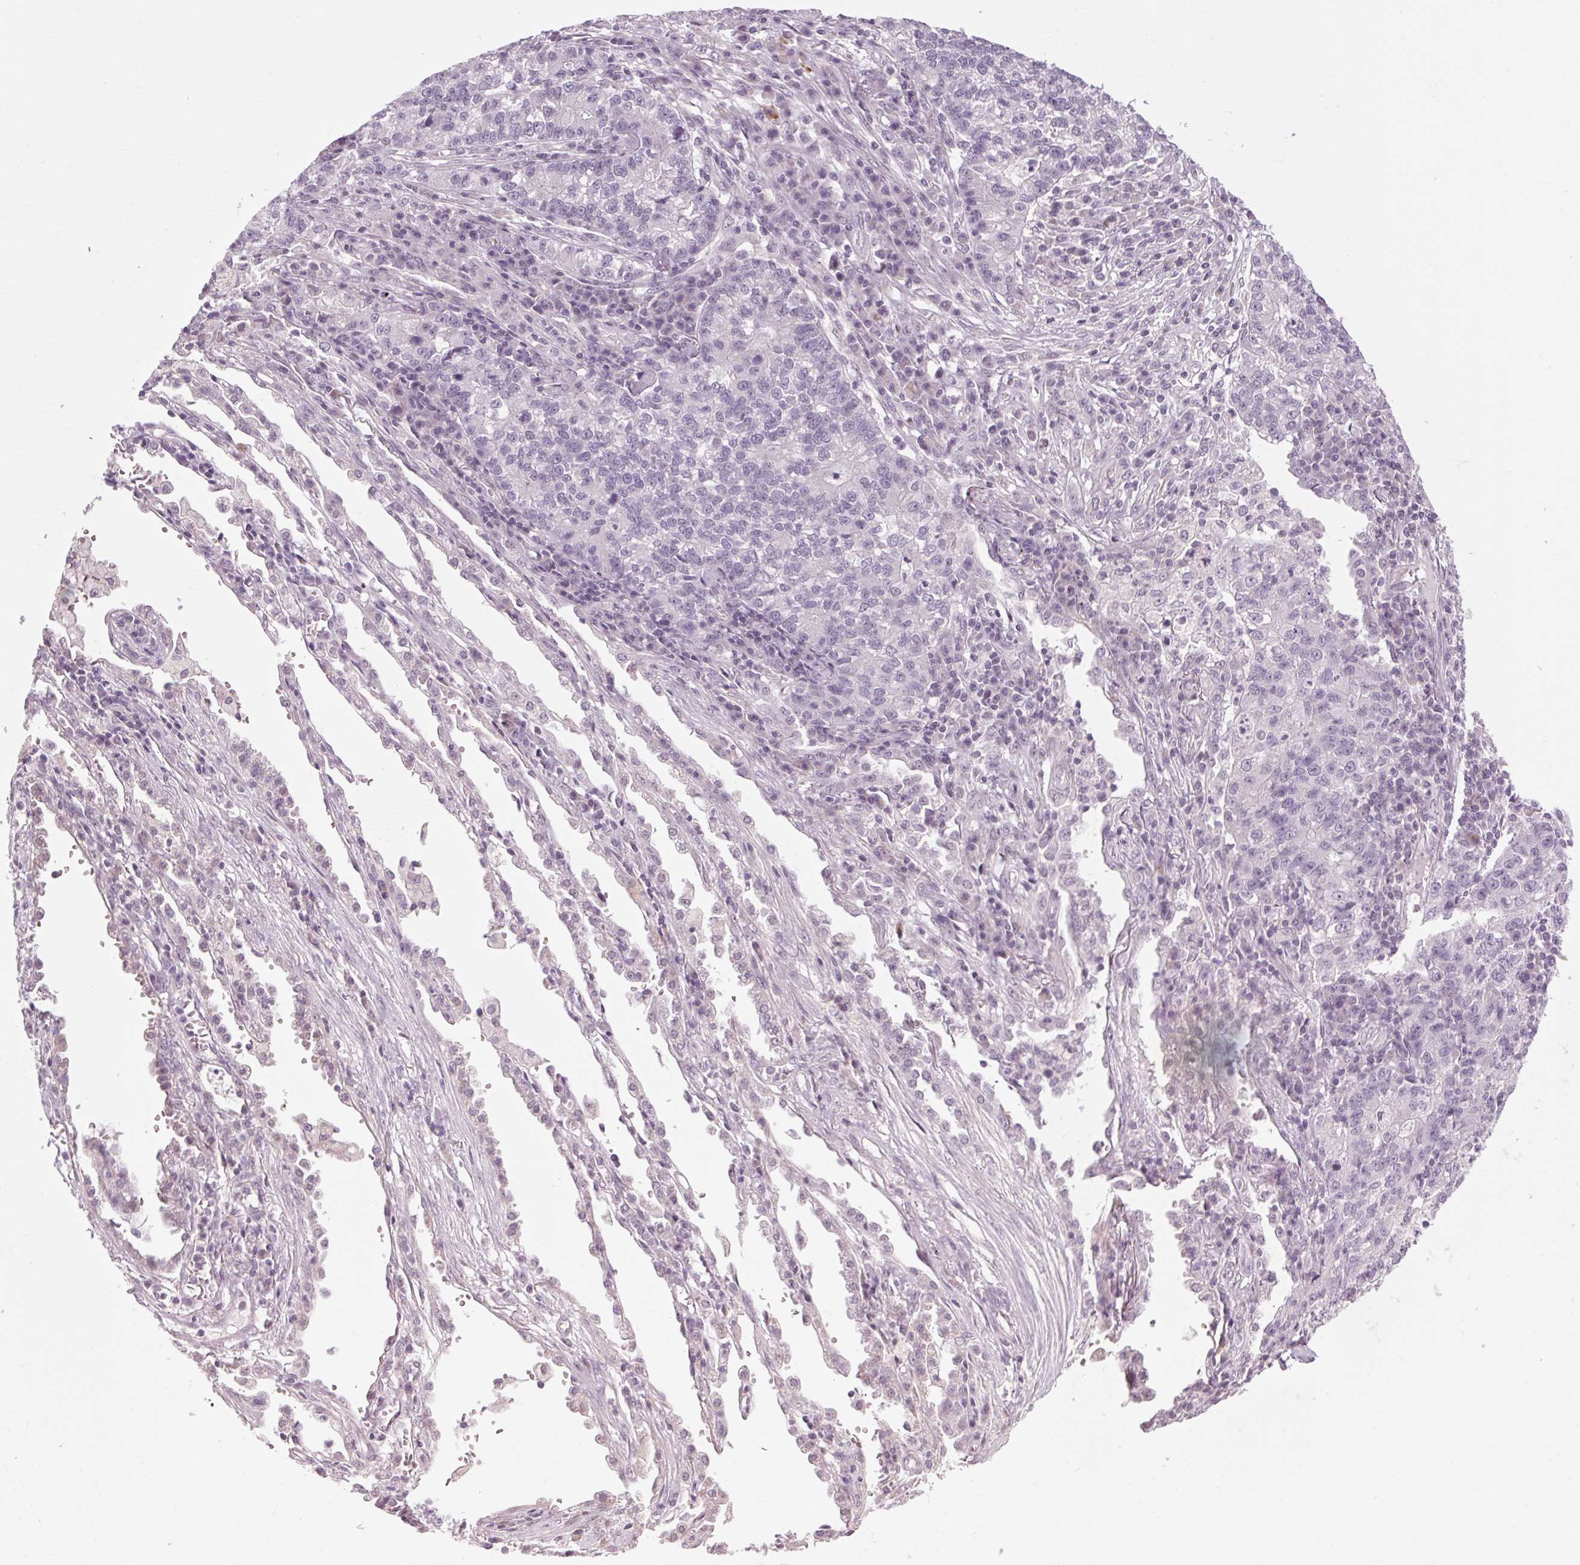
{"staining": {"intensity": "negative", "quantity": "none", "location": "none"}, "tissue": "lung cancer", "cell_type": "Tumor cells", "image_type": "cancer", "snomed": [{"axis": "morphology", "description": "Adenocarcinoma, NOS"}, {"axis": "topography", "description": "Lung"}], "caption": "The photomicrograph shows no staining of tumor cells in lung cancer (adenocarcinoma).", "gene": "KLHL40", "patient": {"sex": "male", "age": 57}}